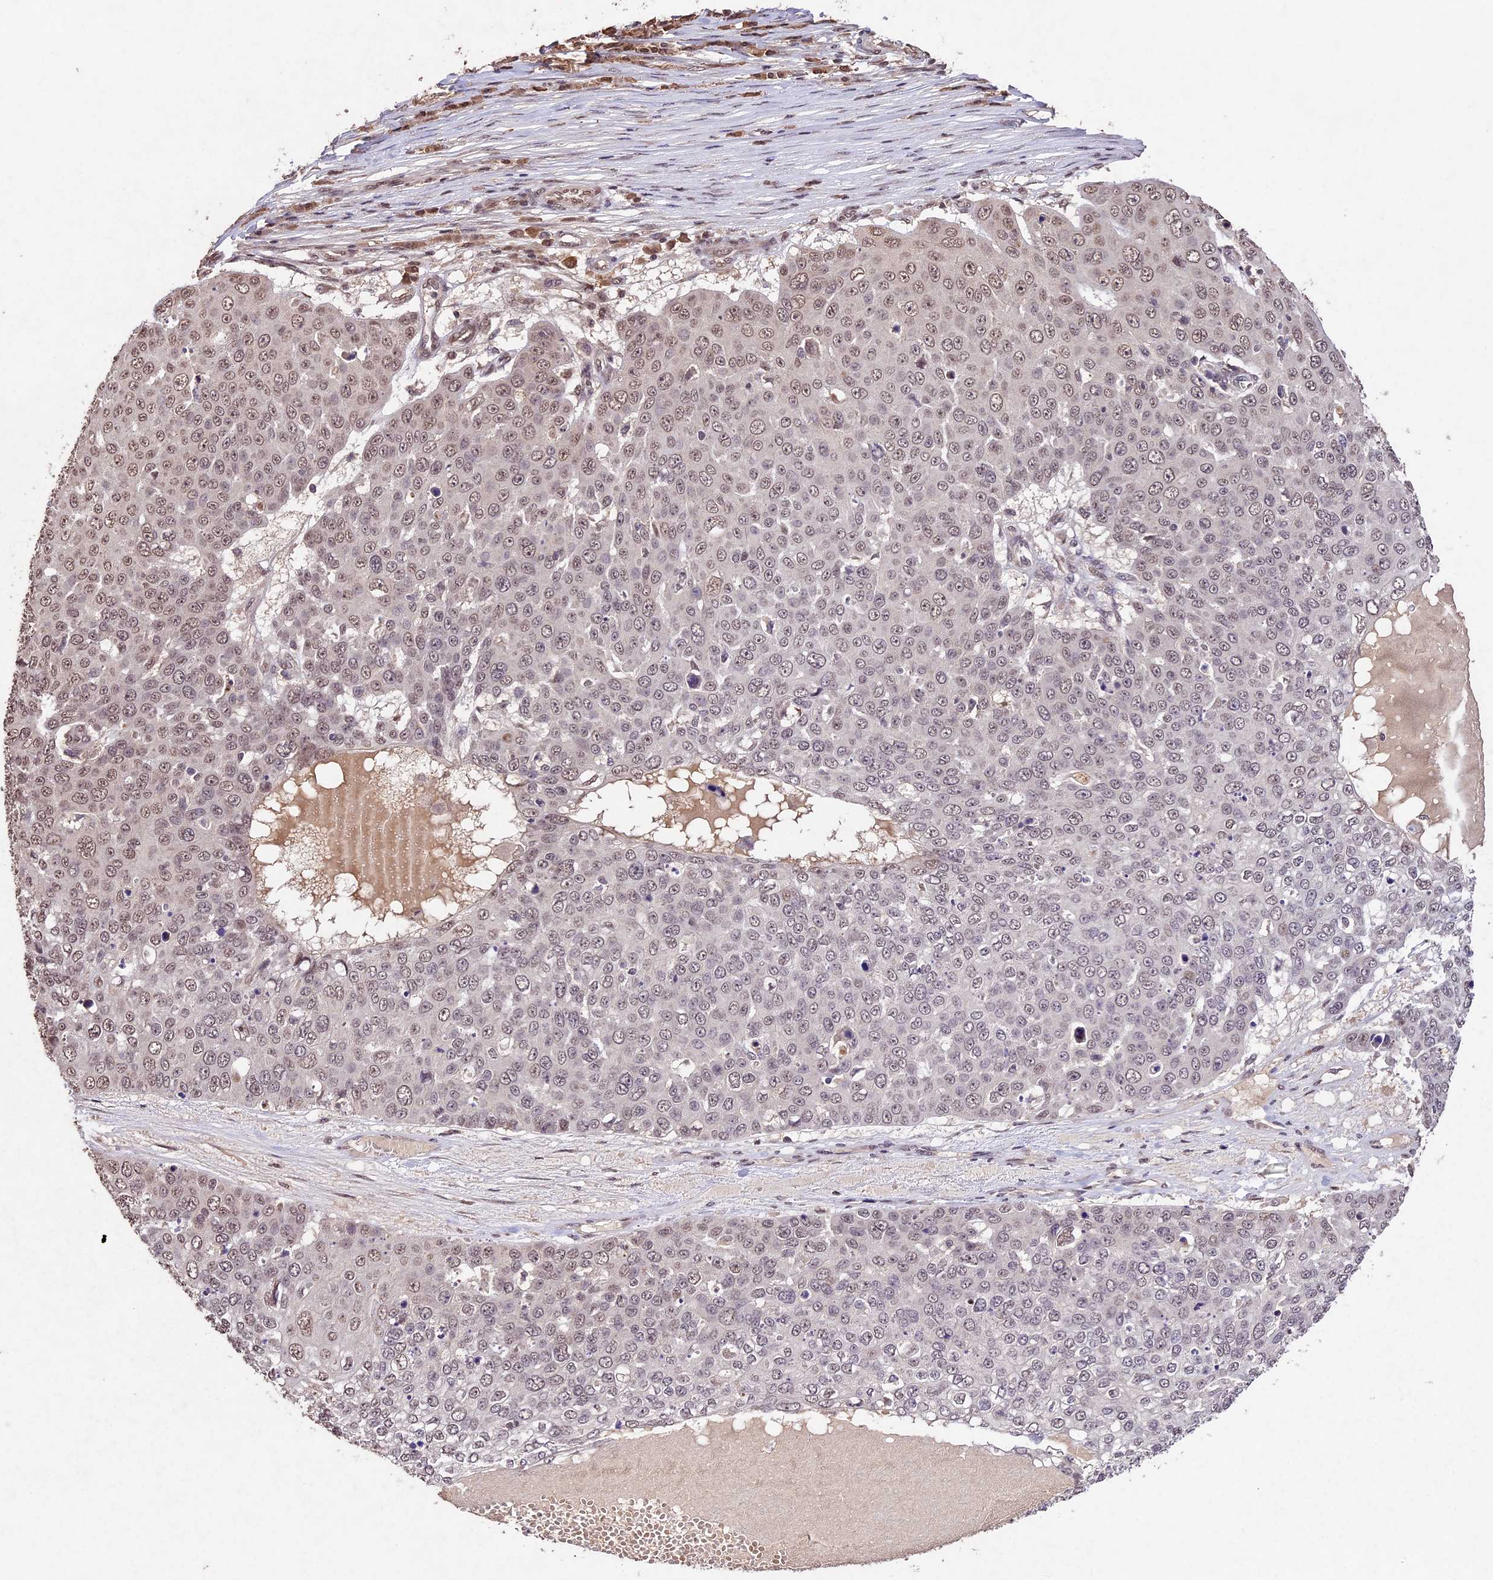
{"staining": {"intensity": "weak", "quantity": "25%-75%", "location": "nuclear"}, "tissue": "skin cancer", "cell_type": "Tumor cells", "image_type": "cancer", "snomed": [{"axis": "morphology", "description": "Squamous cell carcinoma, NOS"}, {"axis": "topography", "description": "Skin"}], "caption": "Protein expression analysis of skin cancer exhibits weak nuclear staining in about 25%-75% of tumor cells.", "gene": "CDKN2AIP", "patient": {"sex": "male", "age": 71}}